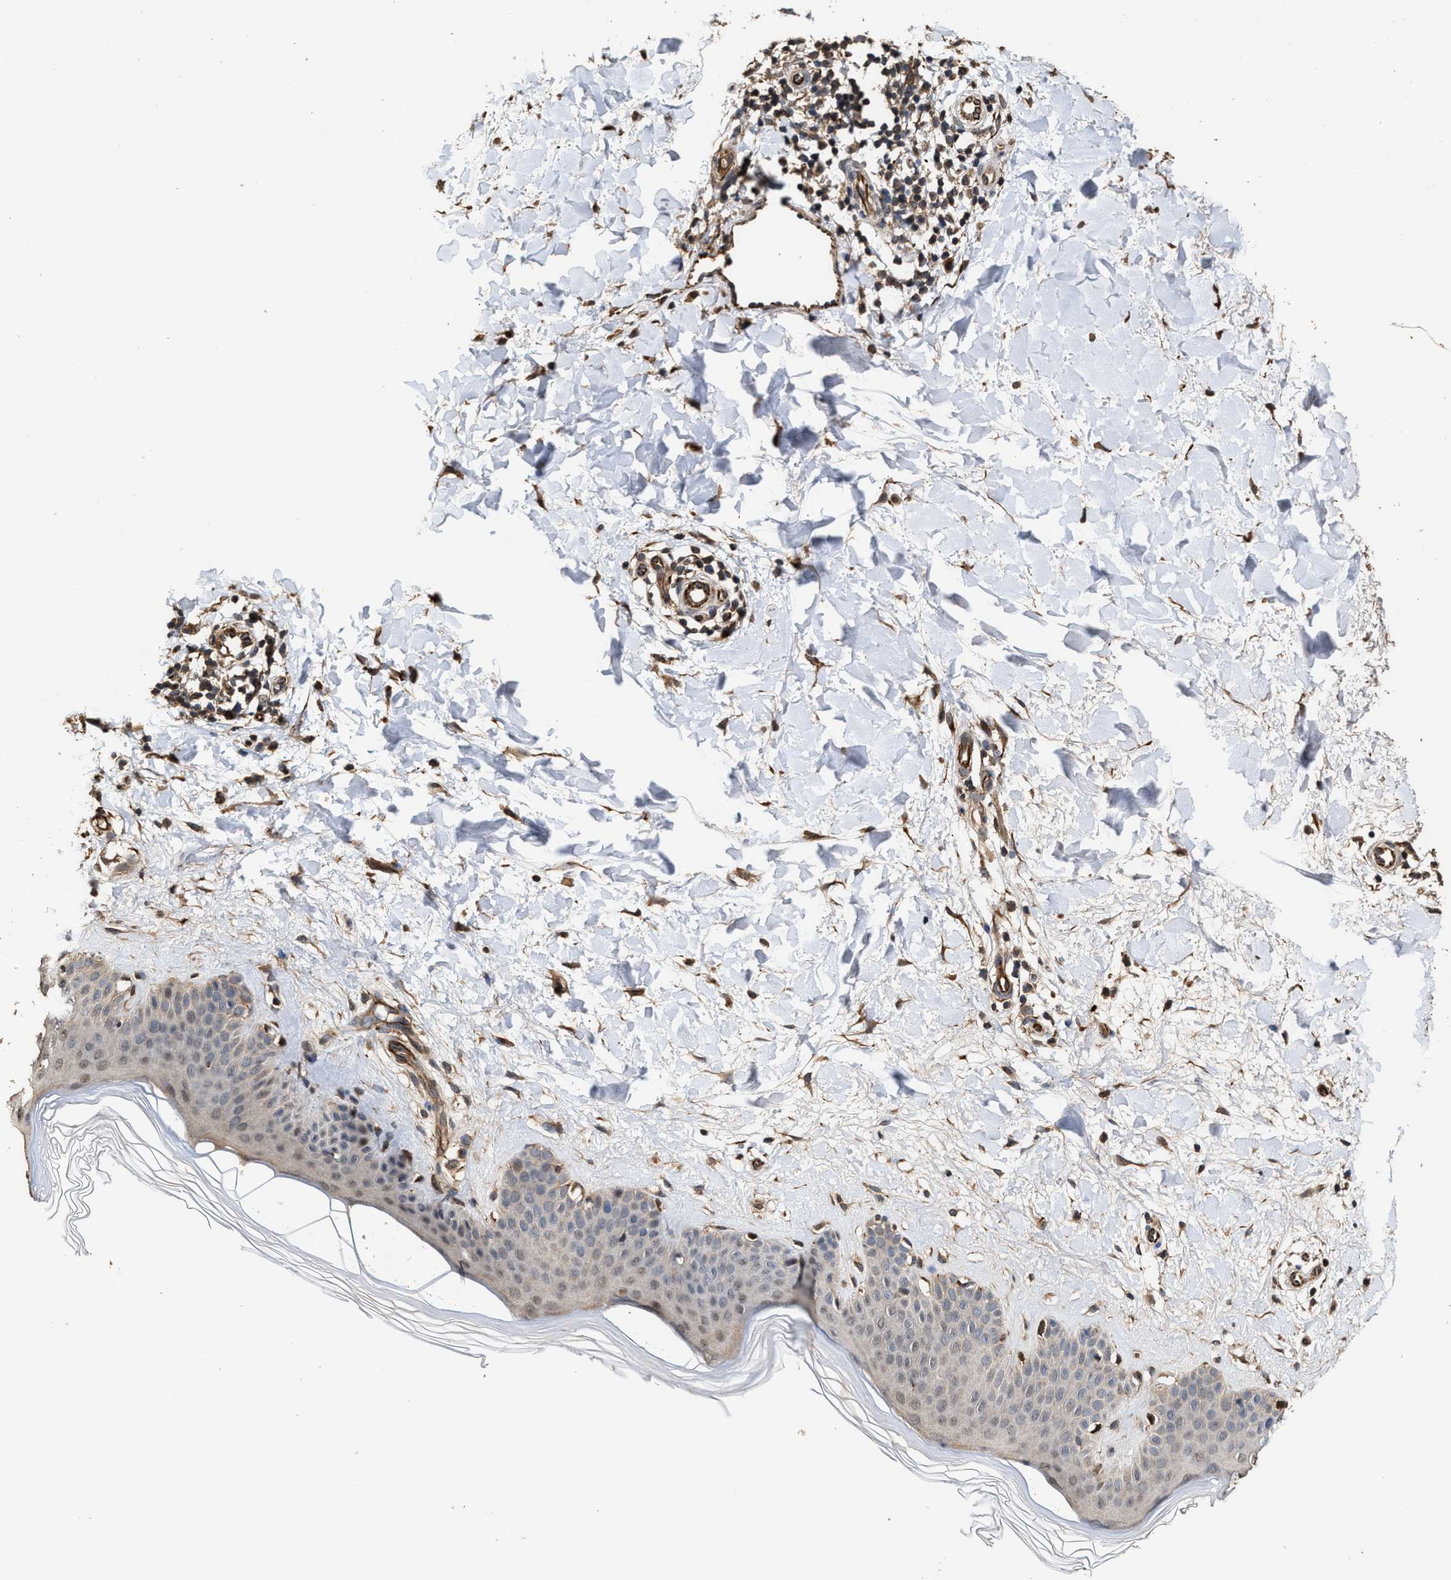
{"staining": {"intensity": "moderate", "quantity": "25%-75%", "location": "cytoplasmic/membranous"}, "tissue": "skin", "cell_type": "Fibroblasts", "image_type": "normal", "snomed": [{"axis": "morphology", "description": "Normal tissue, NOS"}, {"axis": "morphology", "description": "Malignant melanoma, Metastatic site"}, {"axis": "topography", "description": "Skin"}], "caption": "Immunohistochemical staining of unremarkable skin displays moderate cytoplasmic/membranous protein staining in about 25%-75% of fibroblasts. Nuclei are stained in blue.", "gene": "ZNHIT6", "patient": {"sex": "male", "age": 41}}